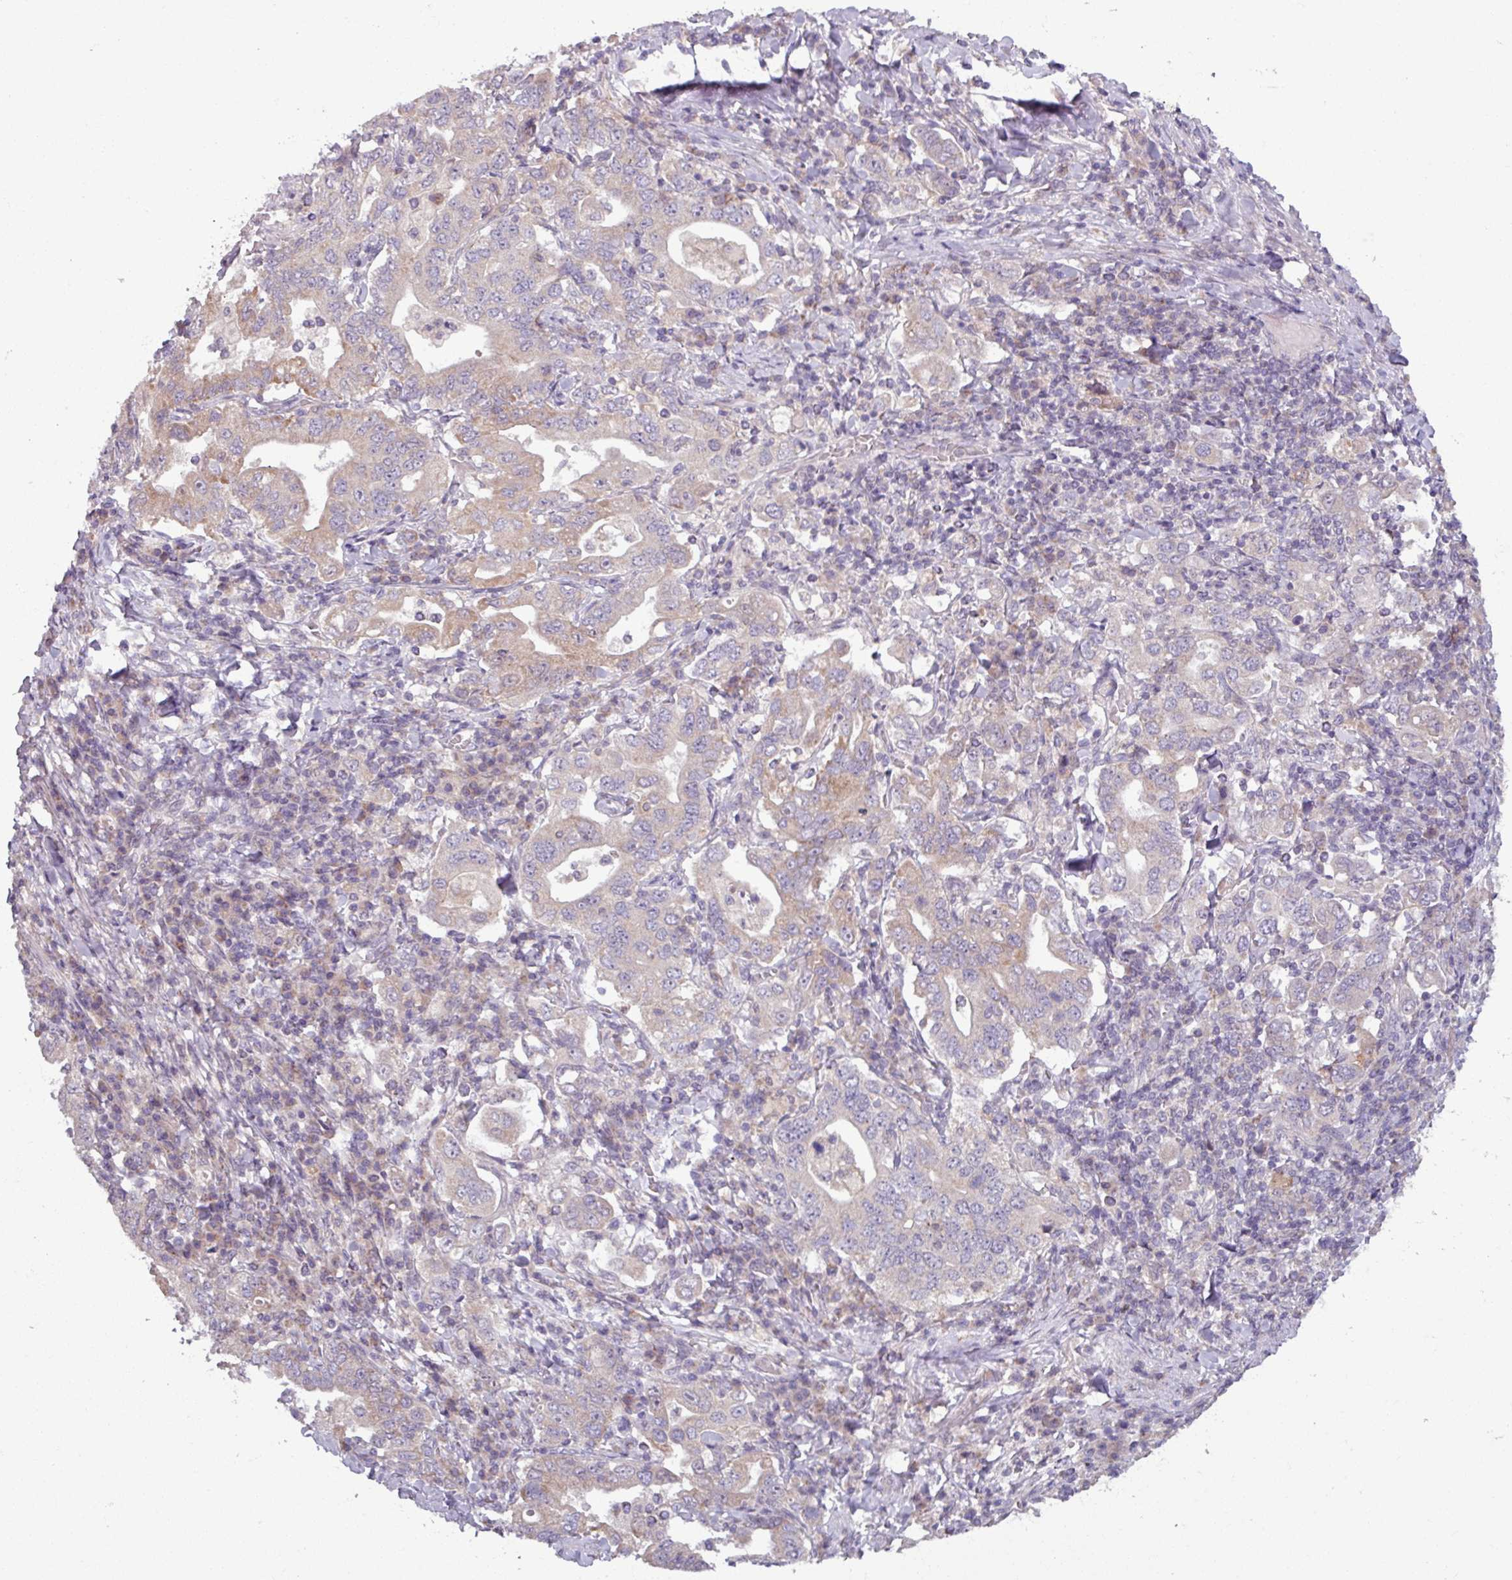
{"staining": {"intensity": "weak", "quantity": "25%-75%", "location": "cytoplasmic/membranous"}, "tissue": "stomach cancer", "cell_type": "Tumor cells", "image_type": "cancer", "snomed": [{"axis": "morphology", "description": "Adenocarcinoma, NOS"}, {"axis": "topography", "description": "Stomach, upper"}, {"axis": "topography", "description": "Stomach"}], "caption": "DAB immunohistochemical staining of stomach cancer shows weak cytoplasmic/membranous protein positivity in about 25%-75% of tumor cells. The staining is performed using DAB (3,3'-diaminobenzidine) brown chromogen to label protein expression. The nuclei are counter-stained blue using hematoxylin.", "gene": "OGFOD3", "patient": {"sex": "male", "age": 62}}